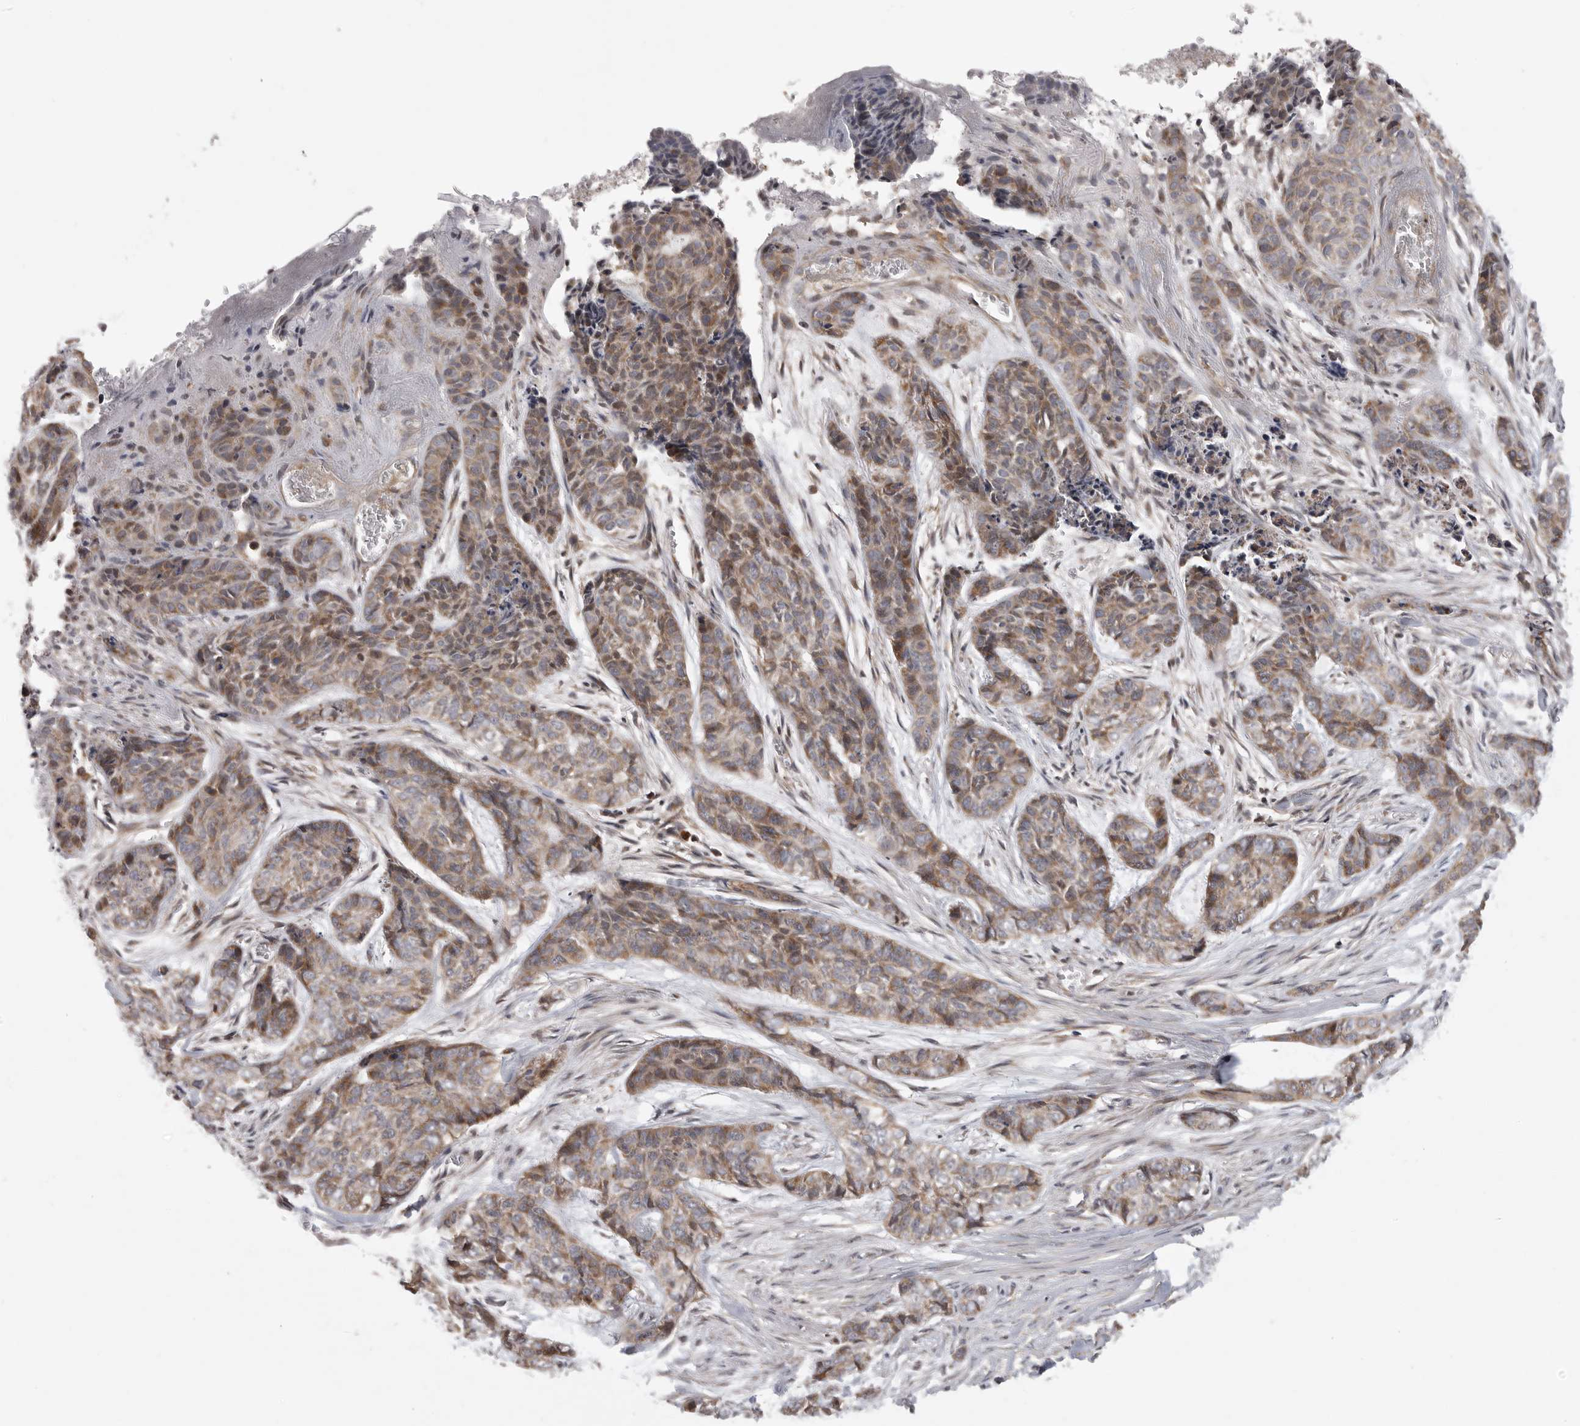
{"staining": {"intensity": "moderate", "quantity": ">75%", "location": "cytoplasmic/membranous"}, "tissue": "skin cancer", "cell_type": "Tumor cells", "image_type": "cancer", "snomed": [{"axis": "morphology", "description": "Basal cell carcinoma"}, {"axis": "topography", "description": "Skin"}], "caption": "A medium amount of moderate cytoplasmic/membranous positivity is identified in about >75% of tumor cells in basal cell carcinoma (skin) tissue.", "gene": "OXR1", "patient": {"sex": "female", "age": 64}}